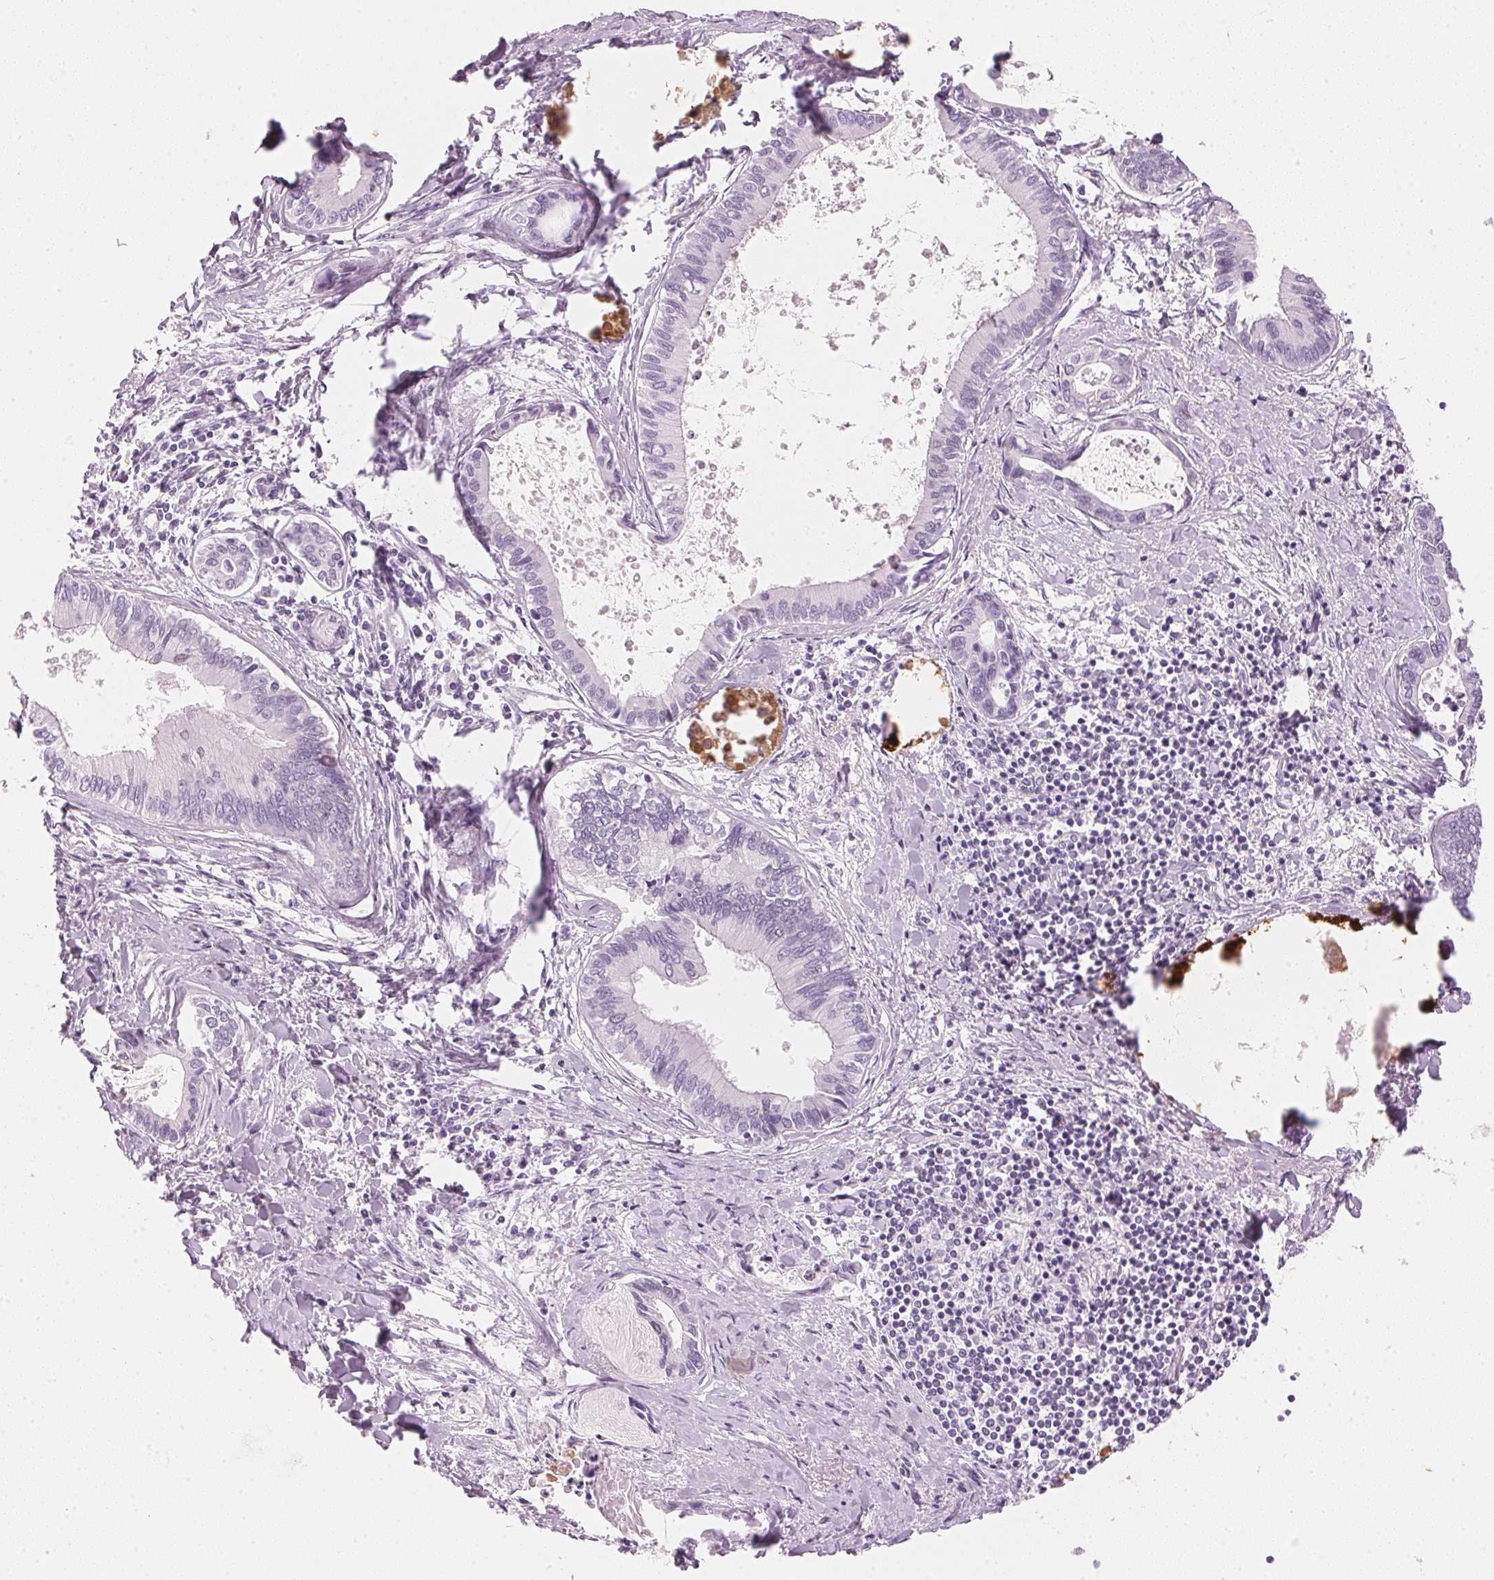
{"staining": {"intensity": "negative", "quantity": "none", "location": "none"}, "tissue": "liver cancer", "cell_type": "Tumor cells", "image_type": "cancer", "snomed": [{"axis": "morphology", "description": "Cholangiocarcinoma"}, {"axis": "topography", "description": "Liver"}], "caption": "Tumor cells show no significant protein expression in cholangiocarcinoma (liver). The staining was performed using DAB to visualize the protein expression in brown, while the nuclei were stained in blue with hematoxylin (Magnification: 20x).", "gene": "IGFBP1", "patient": {"sex": "male", "age": 66}}